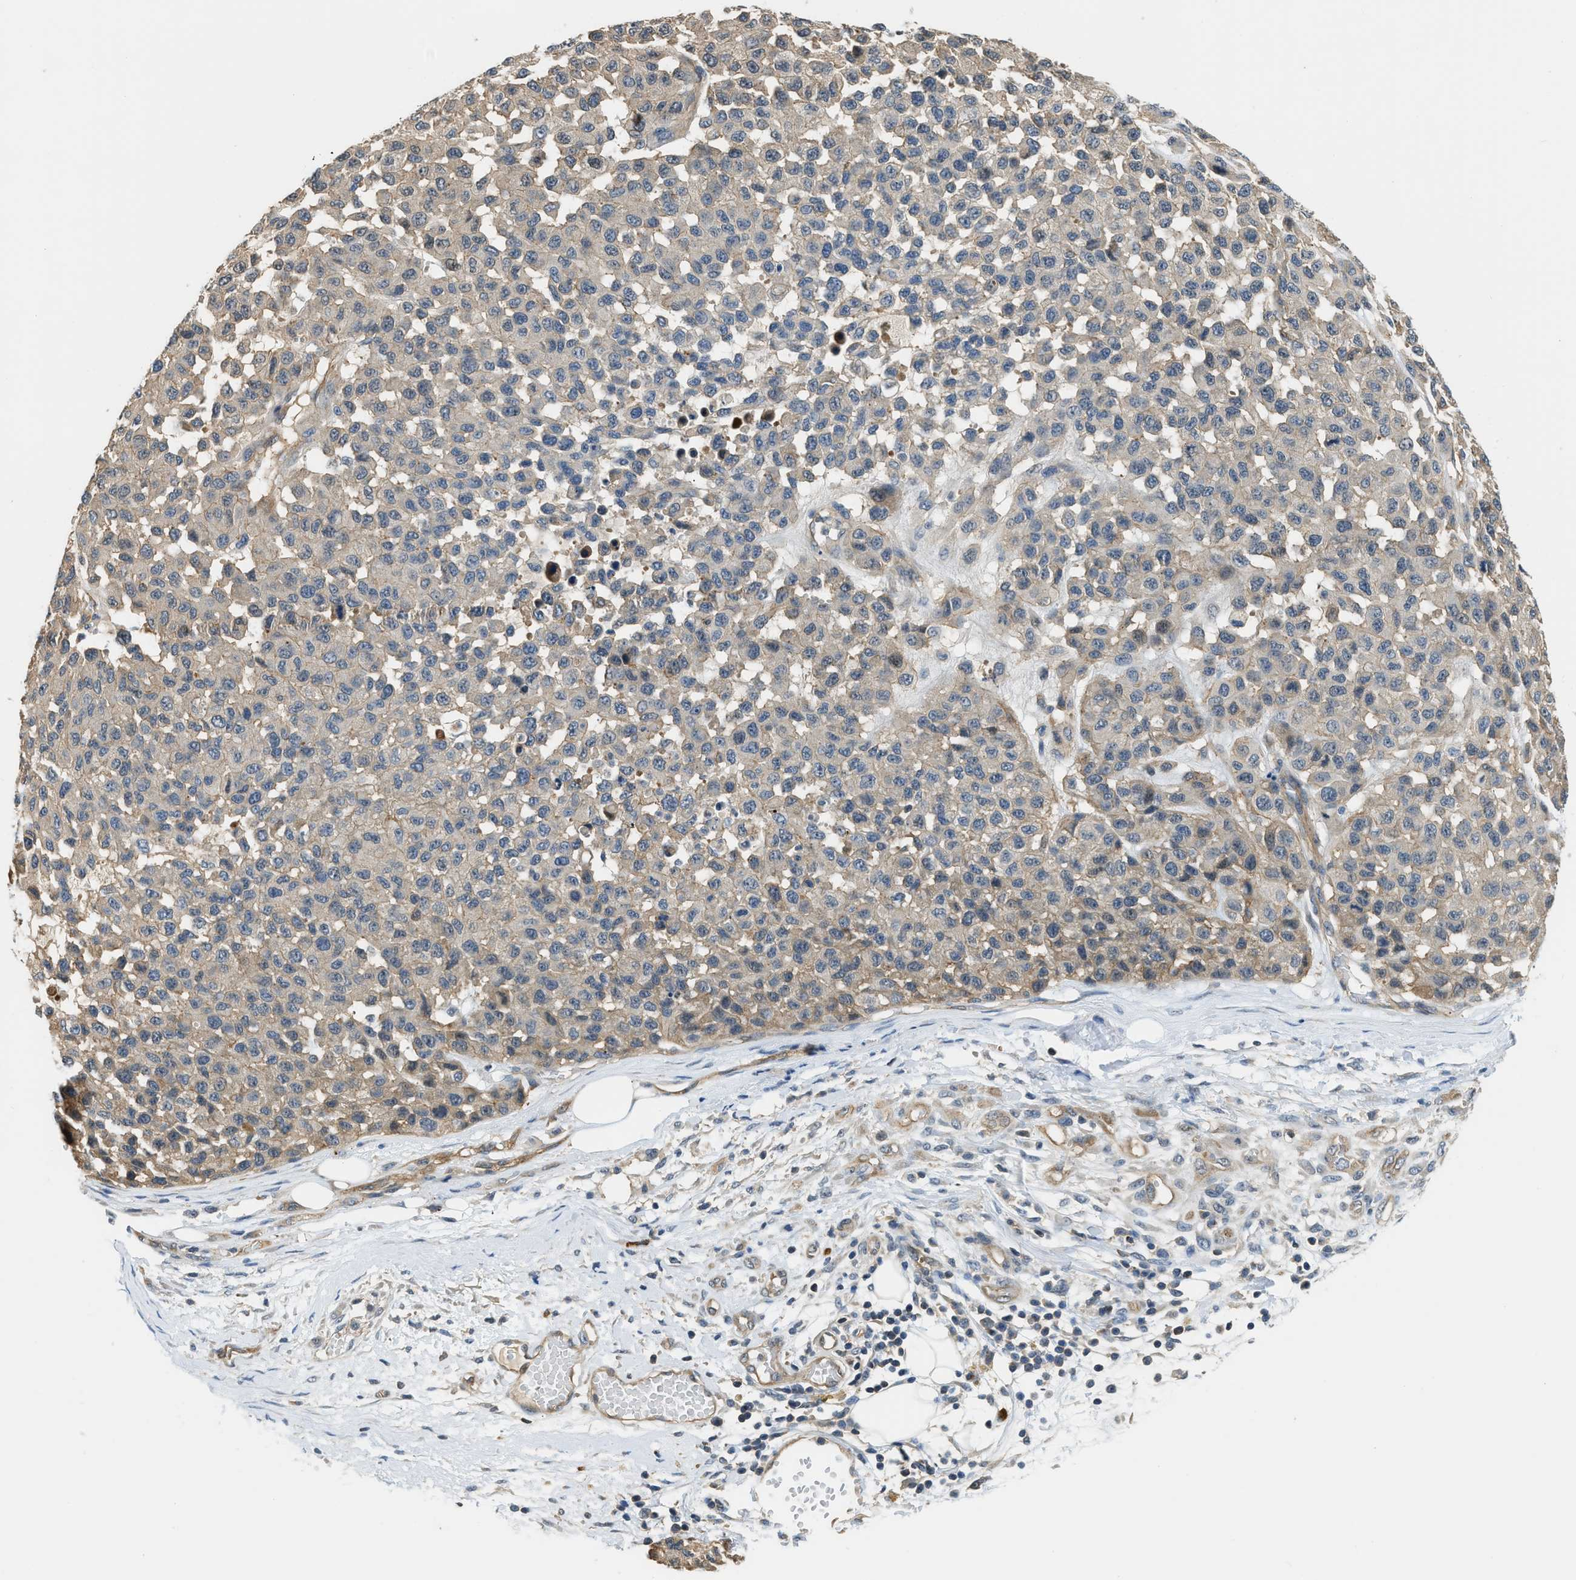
{"staining": {"intensity": "weak", "quantity": ">75%", "location": "cytoplasmic/membranous"}, "tissue": "melanoma", "cell_type": "Tumor cells", "image_type": "cancer", "snomed": [{"axis": "morphology", "description": "Malignant melanoma, NOS"}, {"axis": "topography", "description": "Skin"}], "caption": "Tumor cells demonstrate weak cytoplasmic/membranous staining in about >75% of cells in malignant melanoma. (Brightfield microscopy of DAB IHC at high magnification).", "gene": "CBLB", "patient": {"sex": "male", "age": 62}}